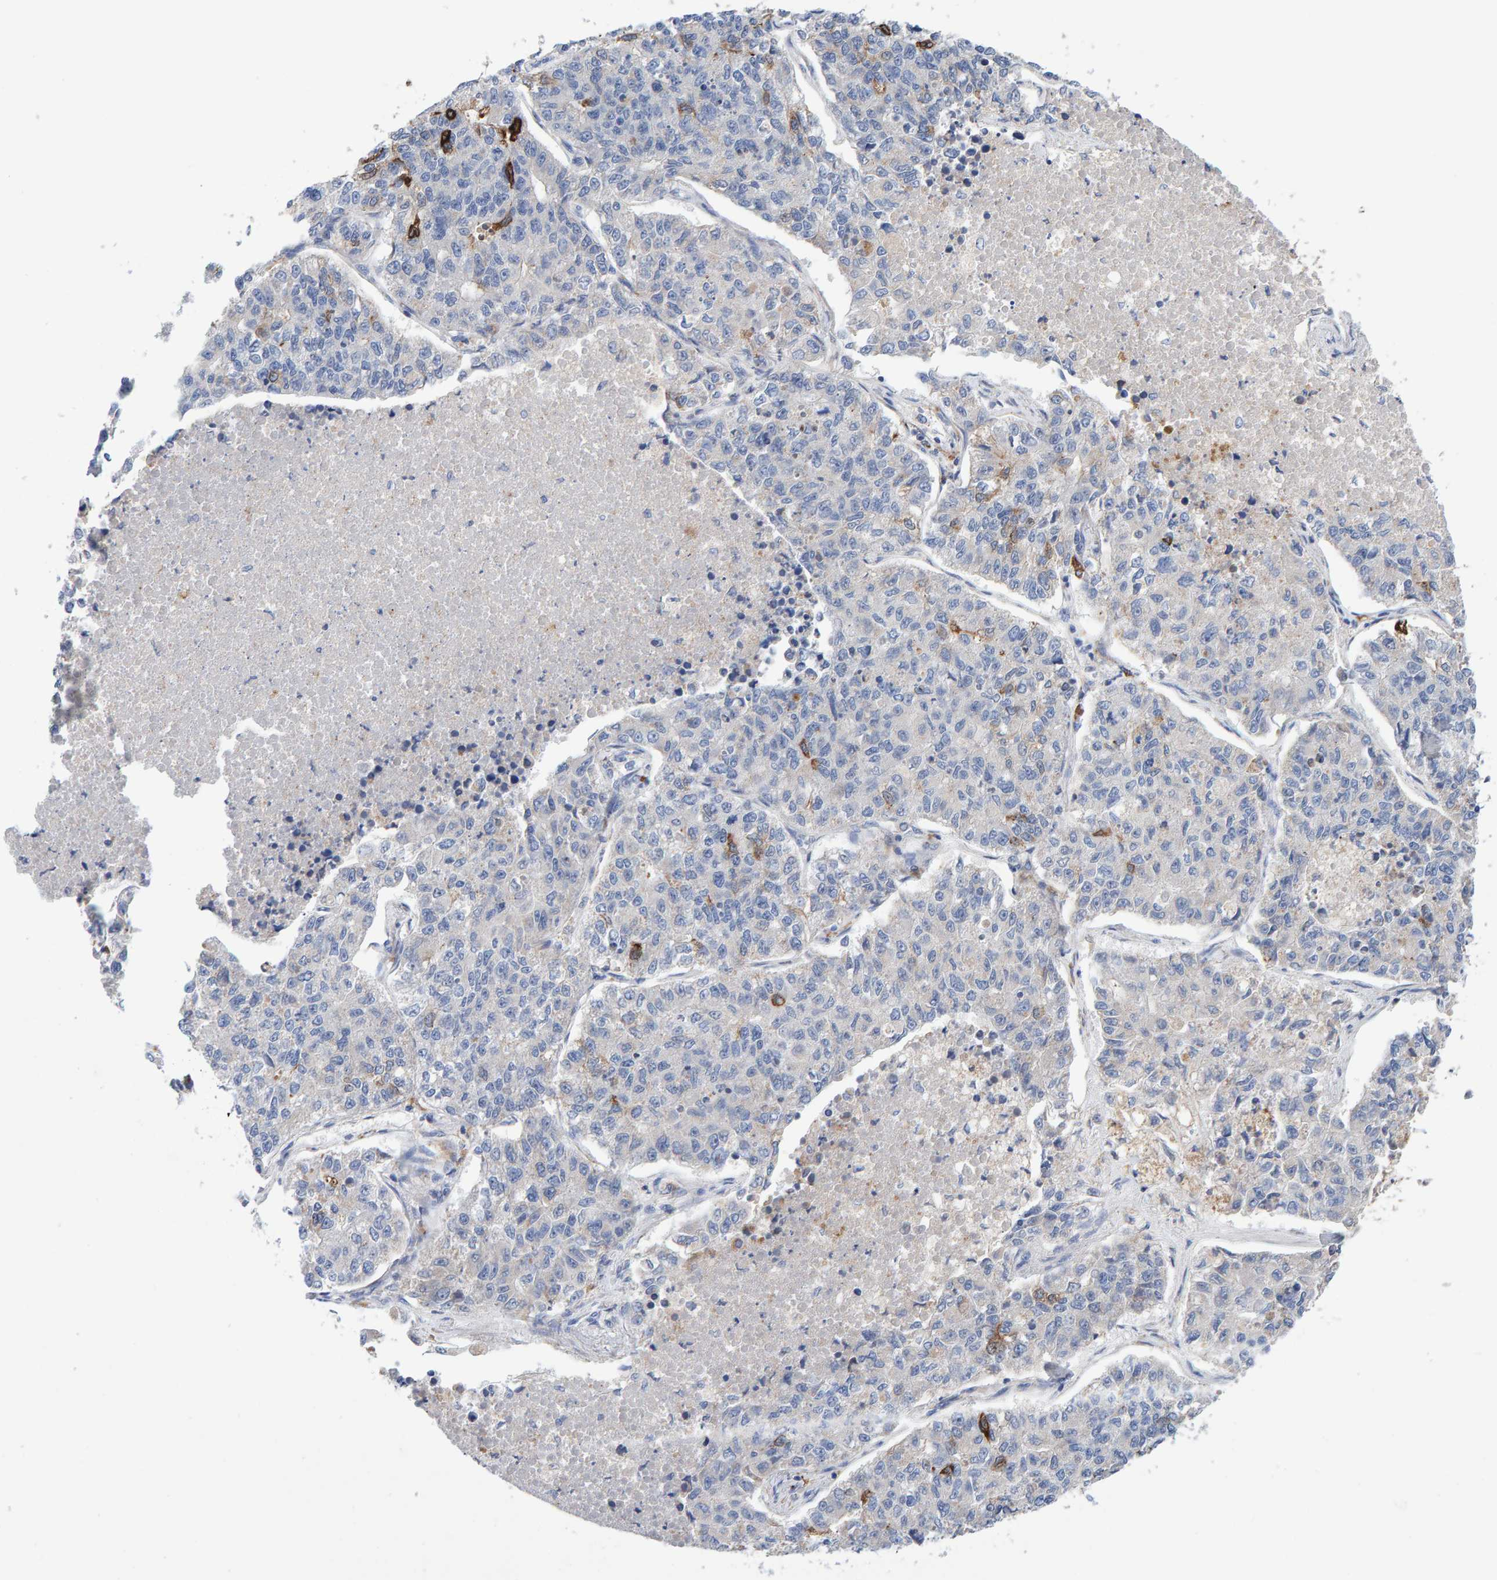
{"staining": {"intensity": "negative", "quantity": "none", "location": "none"}, "tissue": "lung cancer", "cell_type": "Tumor cells", "image_type": "cancer", "snomed": [{"axis": "morphology", "description": "Adenocarcinoma, NOS"}, {"axis": "topography", "description": "Lung"}], "caption": "Adenocarcinoma (lung) was stained to show a protein in brown. There is no significant positivity in tumor cells. (Stains: DAB (3,3'-diaminobenzidine) immunohistochemistry with hematoxylin counter stain, Microscopy: brightfield microscopy at high magnification).", "gene": "EFR3A", "patient": {"sex": "male", "age": 49}}